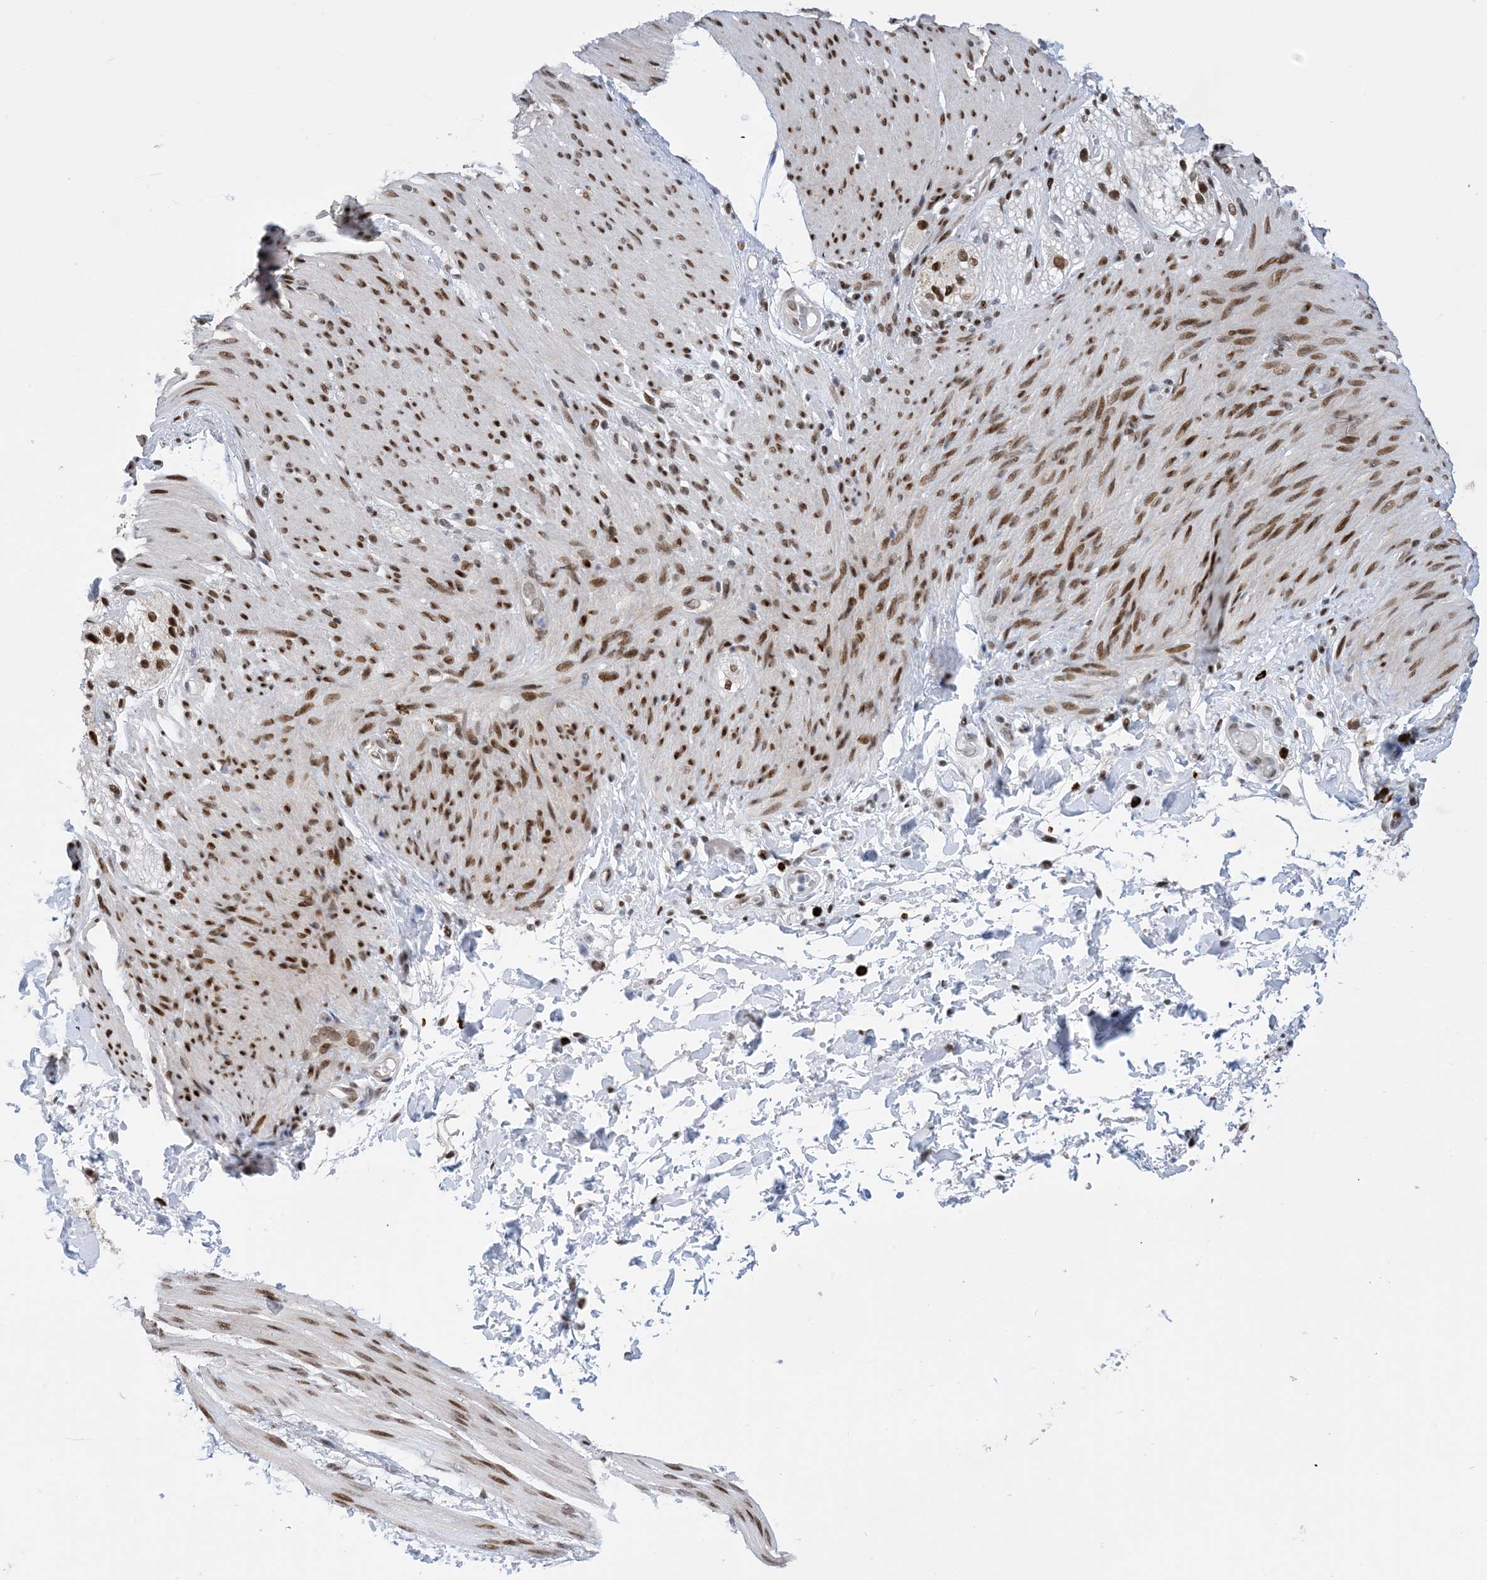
{"staining": {"intensity": "negative", "quantity": "none", "location": "none"}, "tissue": "adipose tissue", "cell_type": "Adipocytes", "image_type": "normal", "snomed": [{"axis": "morphology", "description": "Normal tissue, NOS"}, {"axis": "topography", "description": "Colon"}, {"axis": "topography", "description": "Peripheral nerve tissue"}], "caption": "Immunohistochemistry histopathology image of benign adipose tissue: human adipose tissue stained with DAB demonstrates no significant protein positivity in adipocytes.", "gene": "TSPYL1", "patient": {"sex": "female", "age": 61}}